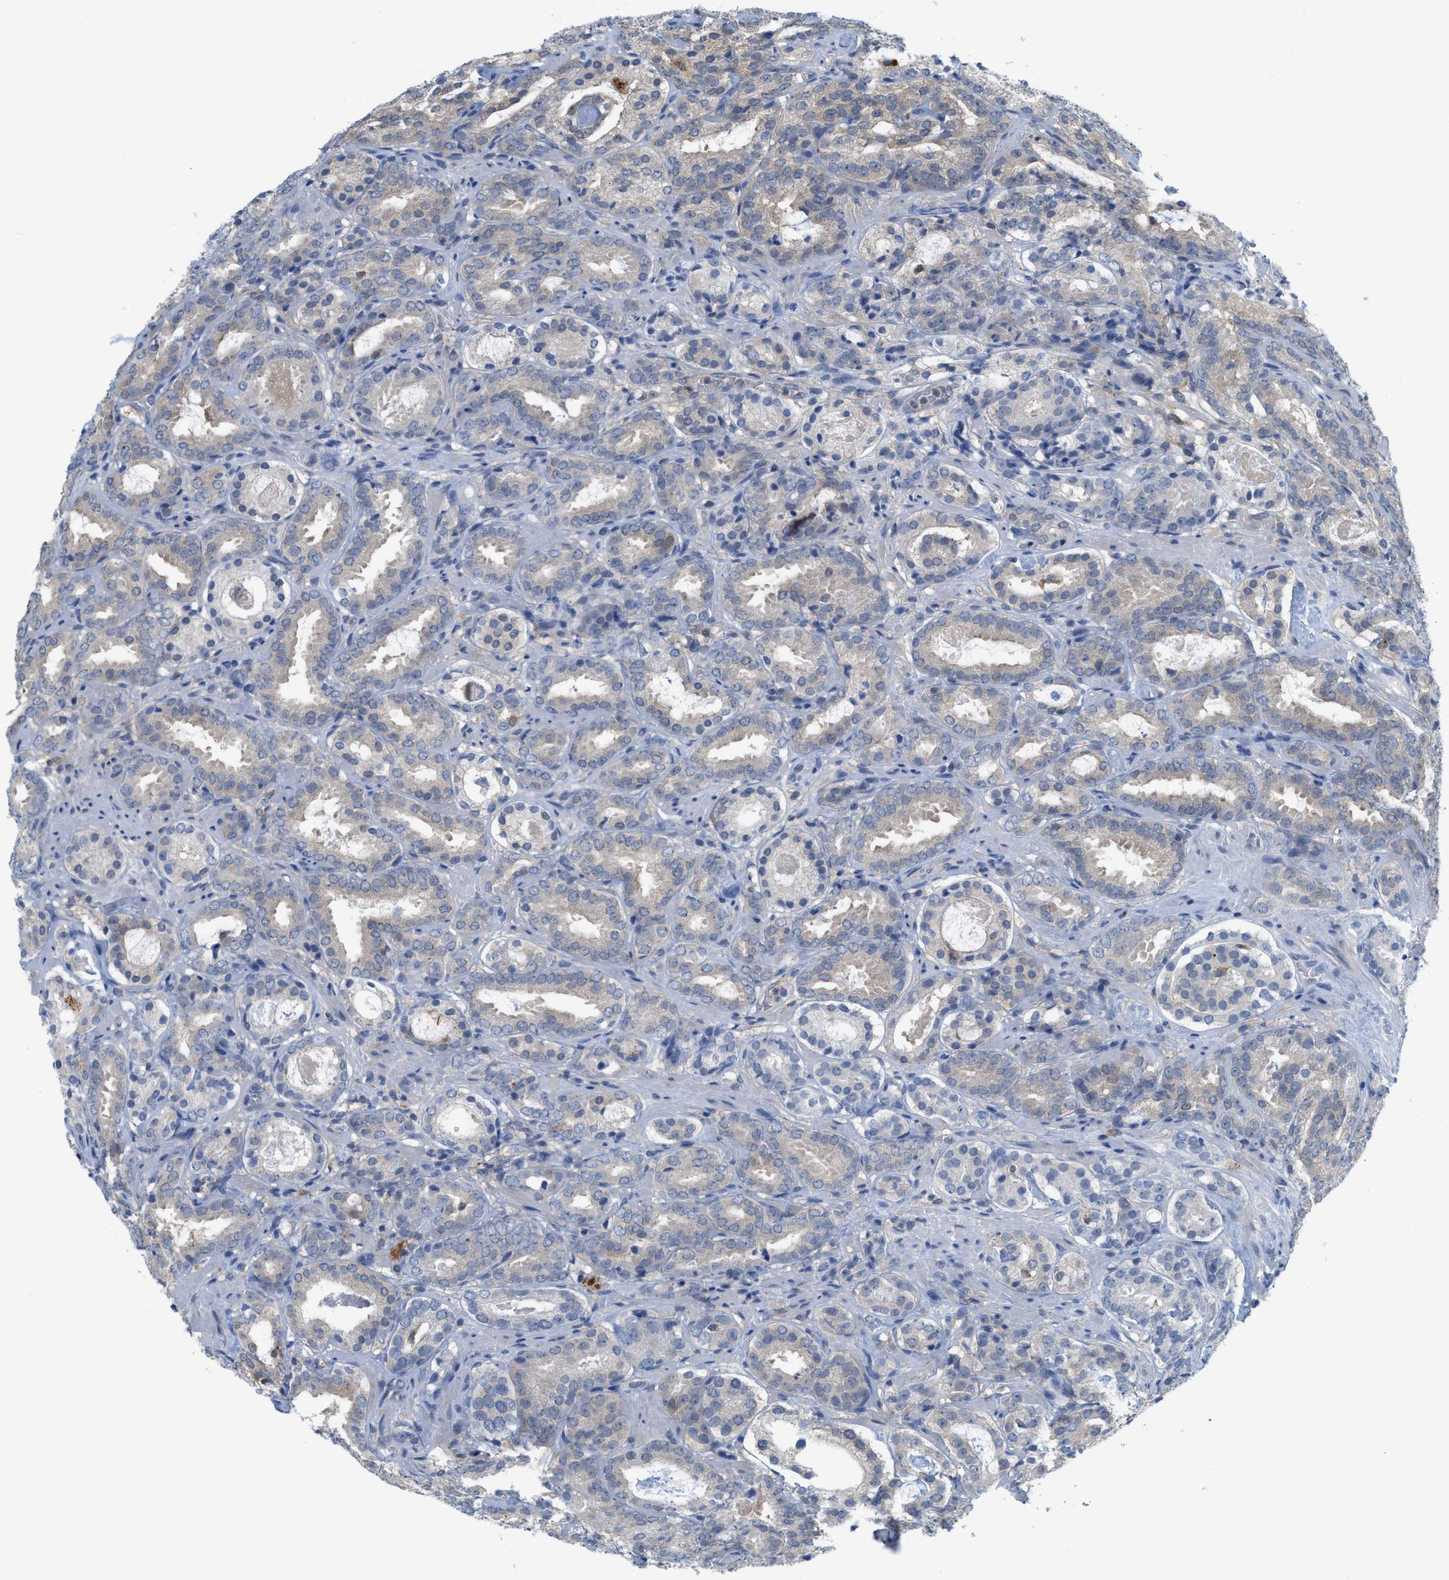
{"staining": {"intensity": "weak", "quantity": "25%-75%", "location": "cytoplasmic/membranous"}, "tissue": "prostate cancer", "cell_type": "Tumor cells", "image_type": "cancer", "snomed": [{"axis": "morphology", "description": "Adenocarcinoma, Low grade"}, {"axis": "topography", "description": "Prostate"}], "caption": "Immunohistochemistry (IHC) of prostate cancer (adenocarcinoma (low-grade)) reveals low levels of weak cytoplasmic/membranous staining in about 25%-75% of tumor cells.", "gene": "CSTB", "patient": {"sex": "male", "age": 69}}